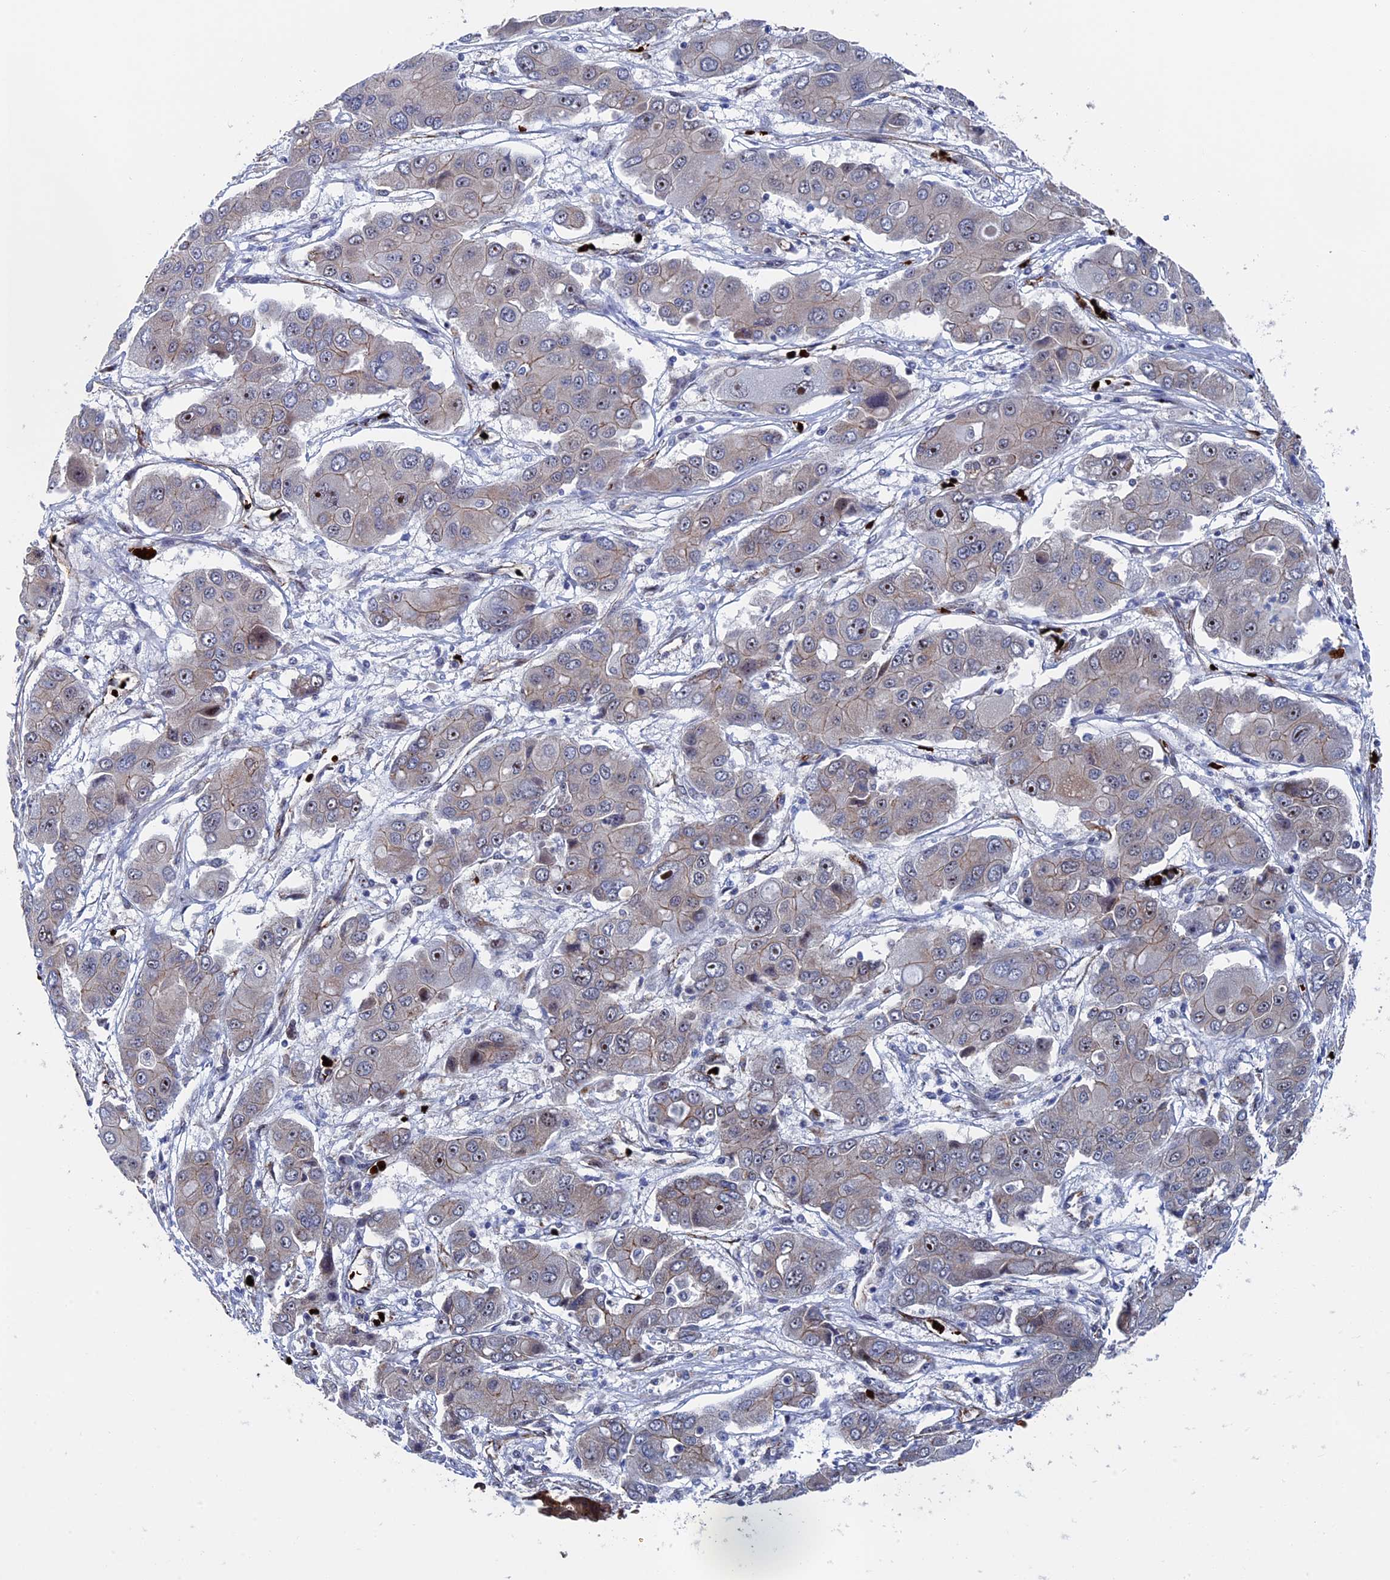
{"staining": {"intensity": "weak", "quantity": "<25%", "location": "cytoplasmic/membranous"}, "tissue": "liver cancer", "cell_type": "Tumor cells", "image_type": "cancer", "snomed": [{"axis": "morphology", "description": "Cholangiocarcinoma"}, {"axis": "topography", "description": "Liver"}], "caption": "Cholangiocarcinoma (liver) stained for a protein using immunohistochemistry displays no positivity tumor cells.", "gene": "EXOSC9", "patient": {"sex": "male", "age": 67}}